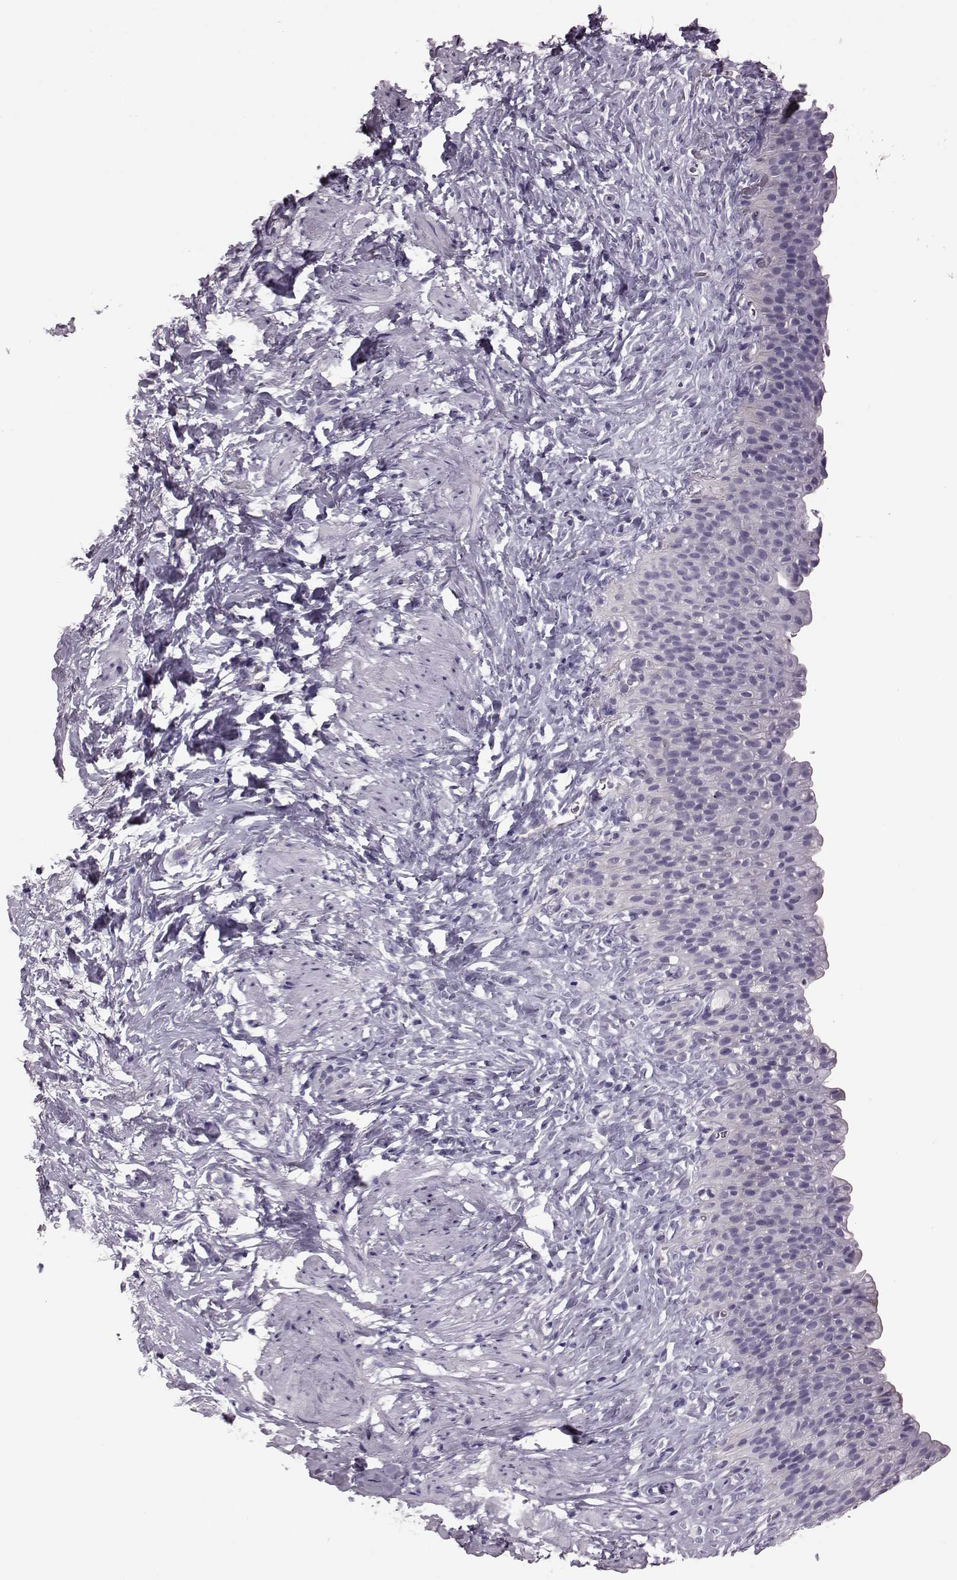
{"staining": {"intensity": "negative", "quantity": "none", "location": "none"}, "tissue": "urinary bladder", "cell_type": "Urothelial cells", "image_type": "normal", "snomed": [{"axis": "morphology", "description": "Normal tissue, NOS"}, {"axis": "topography", "description": "Urinary bladder"}], "caption": "This is an immunohistochemistry (IHC) image of normal urinary bladder. There is no expression in urothelial cells.", "gene": "RIMS2", "patient": {"sex": "male", "age": 76}}